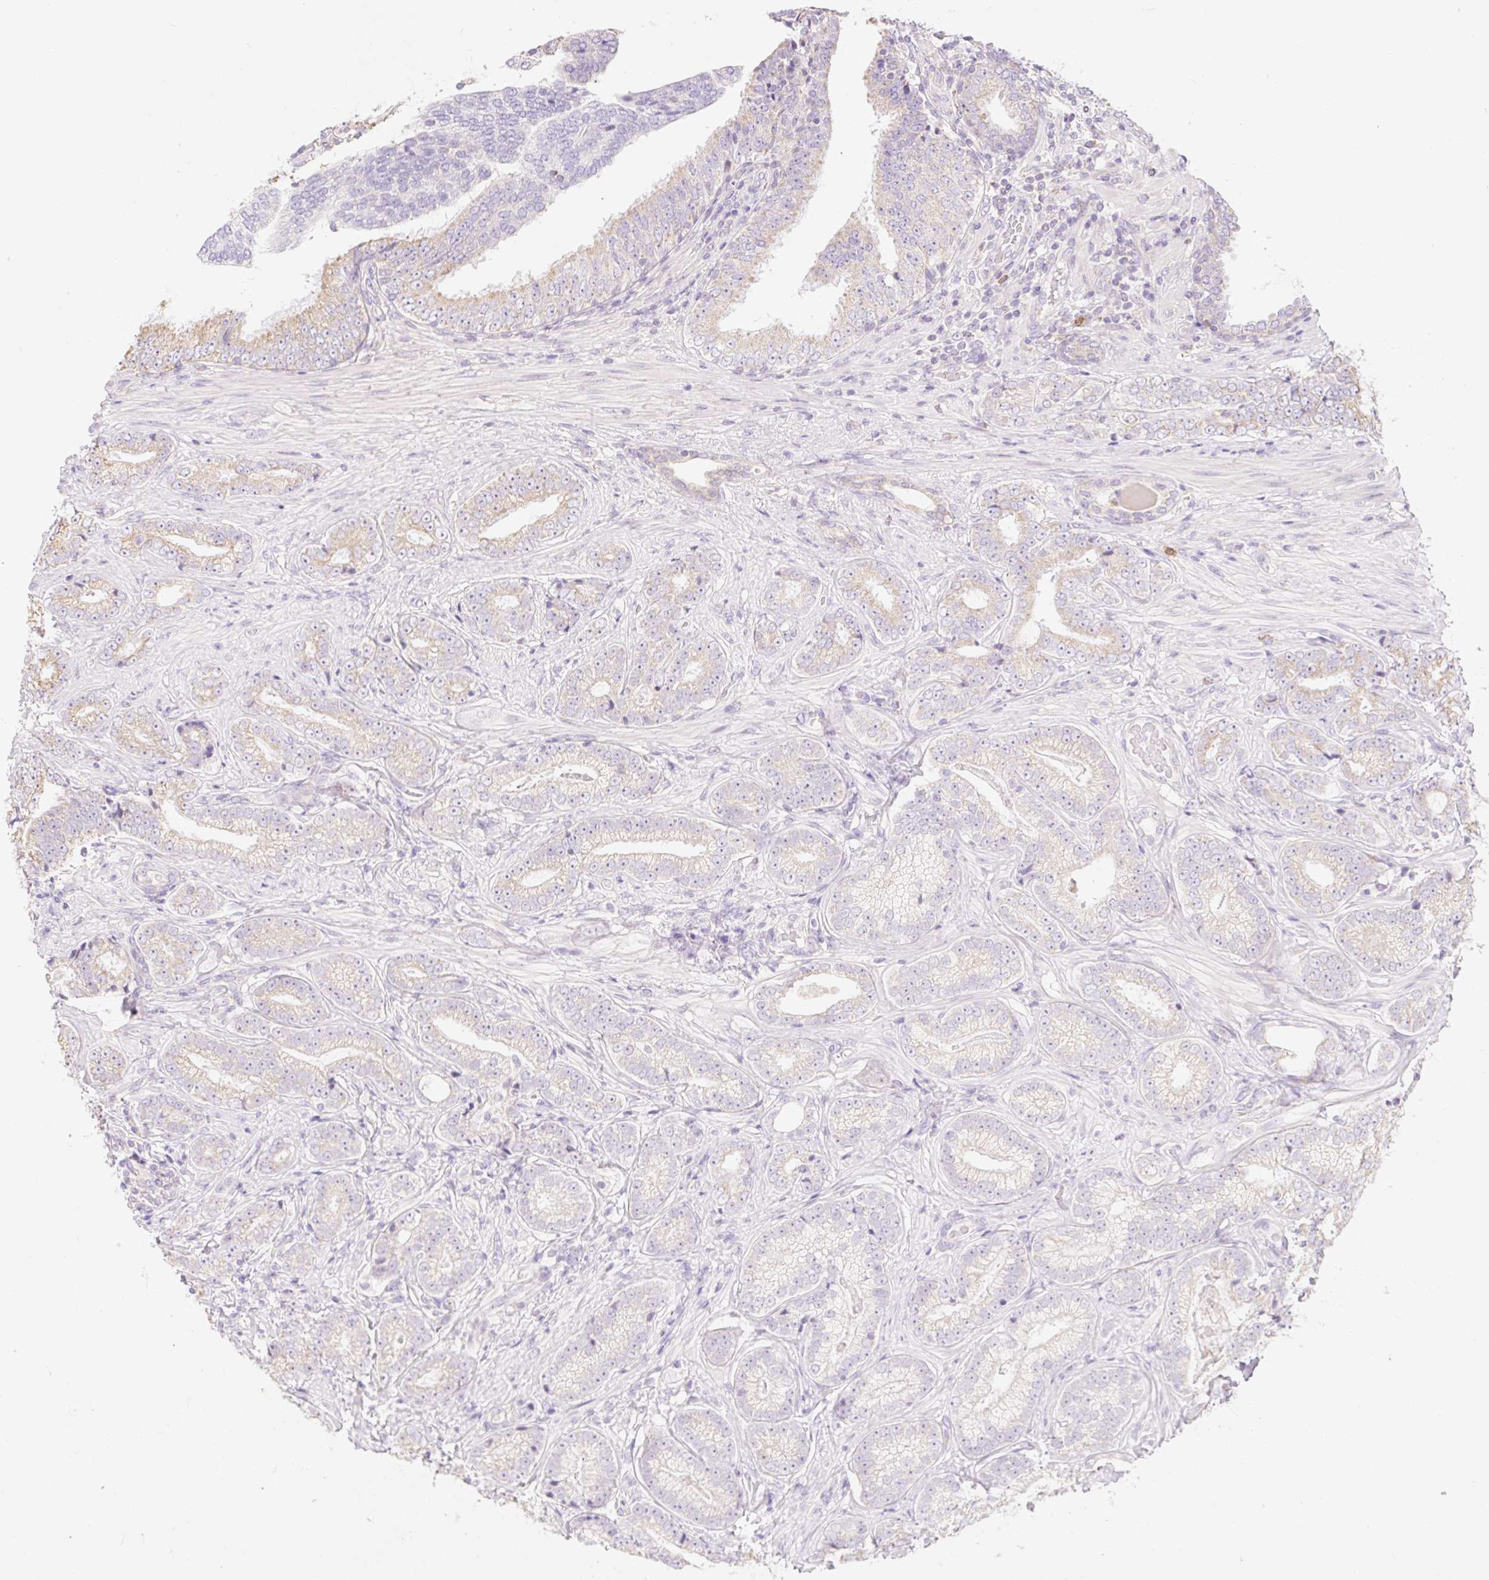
{"staining": {"intensity": "weak", "quantity": "<25%", "location": "cytoplasmic/membranous"}, "tissue": "prostate cancer", "cell_type": "Tumor cells", "image_type": "cancer", "snomed": [{"axis": "morphology", "description": "Adenocarcinoma, Low grade"}, {"axis": "topography", "description": "Prostate"}], "caption": "This is a photomicrograph of immunohistochemistry (IHC) staining of prostate cancer (adenocarcinoma (low-grade)), which shows no positivity in tumor cells.", "gene": "DHX35", "patient": {"sex": "male", "age": 61}}